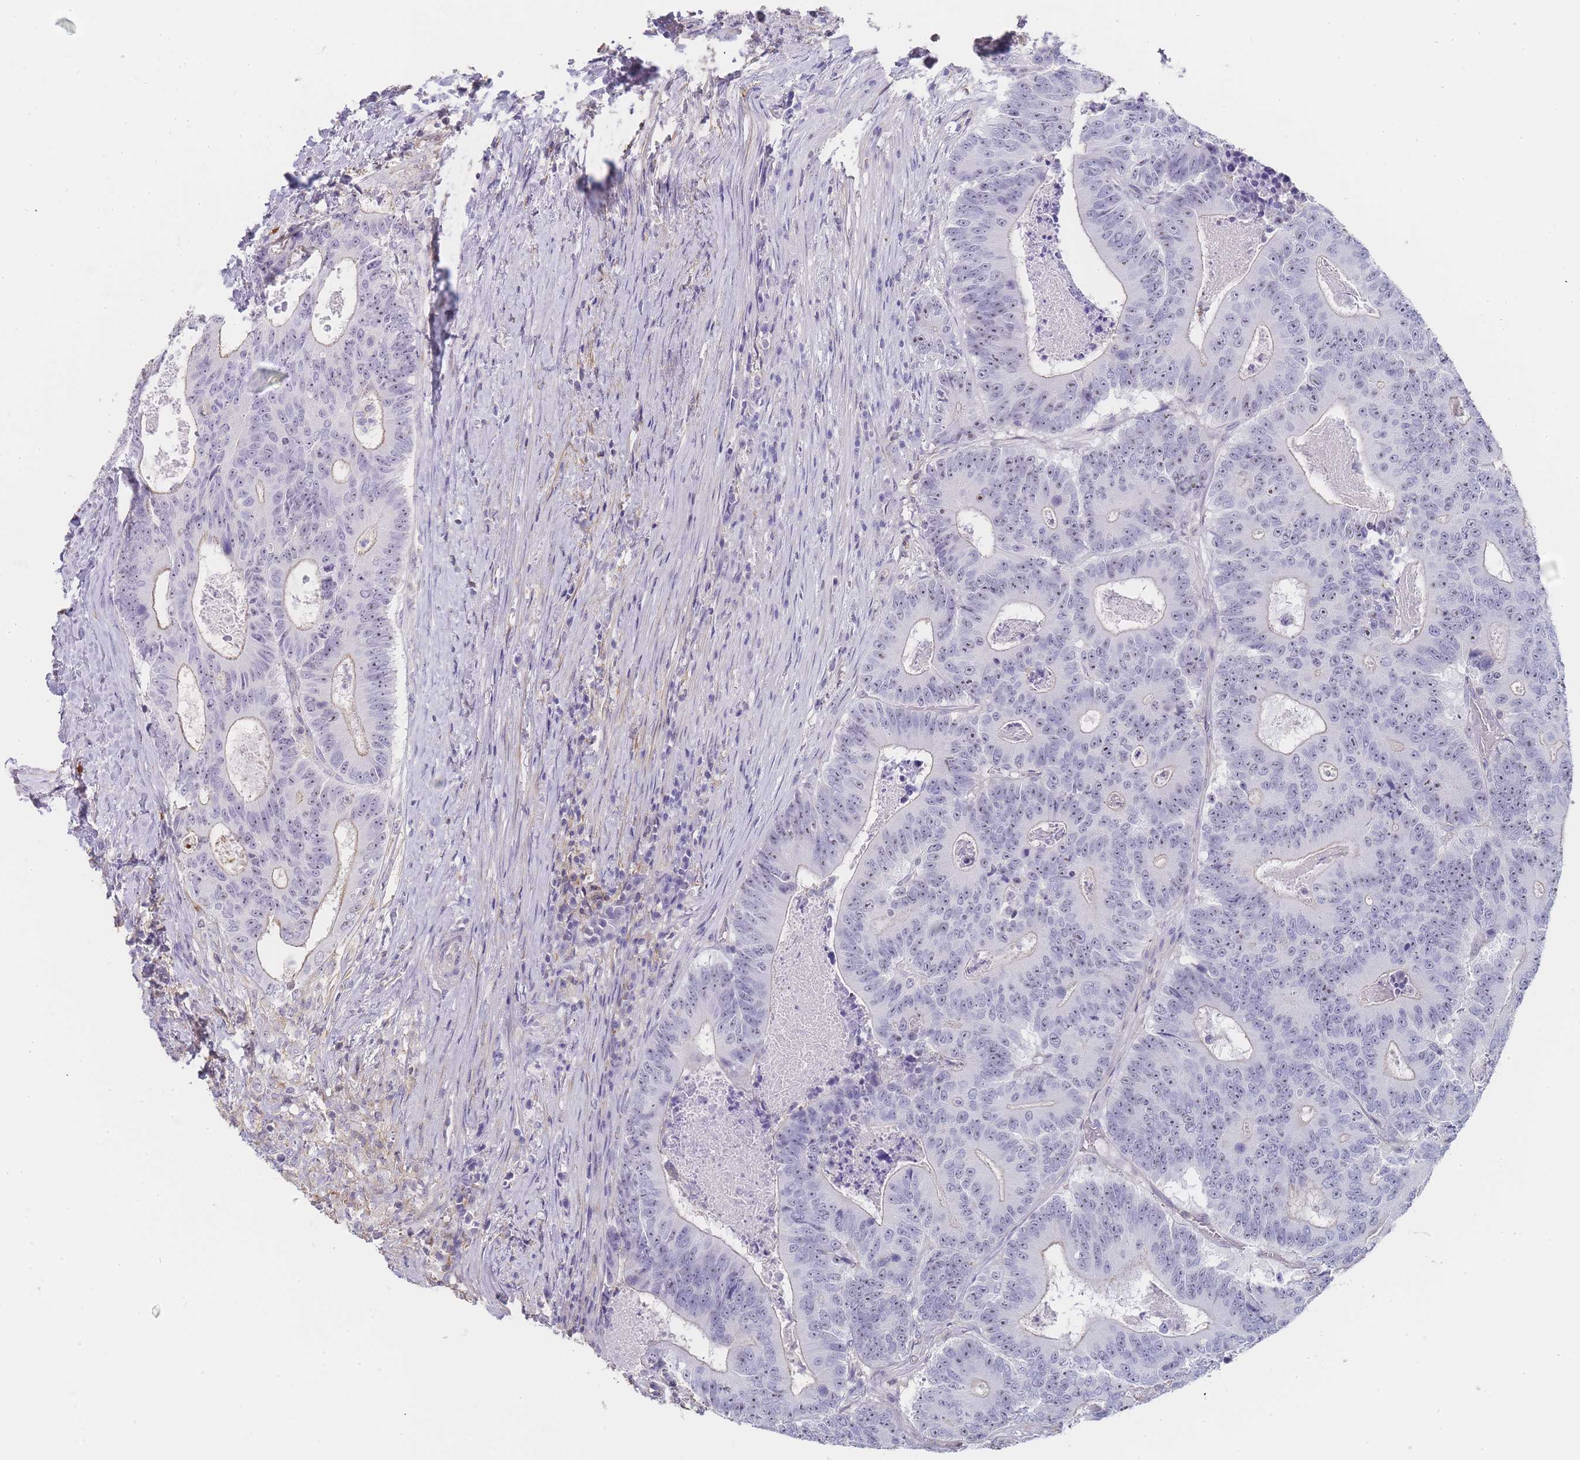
{"staining": {"intensity": "weak", "quantity": "25%-75%", "location": "cytoplasmic/membranous,nuclear"}, "tissue": "colorectal cancer", "cell_type": "Tumor cells", "image_type": "cancer", "snomed": [{"axis": "morphology", "description": "Adenocarcinoma, NOS"}, {"axis": "topography", "description": "Colon"}], "caption": "The micrograph shows staining of colorectal cancer (adenocarcinoma), revealing weak cytoplasmic/membranous and nuclear protein expression (brown color) within tumor cells. (Brightfield microscopy of DAB IHC at high magnification).", "gene": "NOP14", "patient": {"sex": "male", "age": 83}}